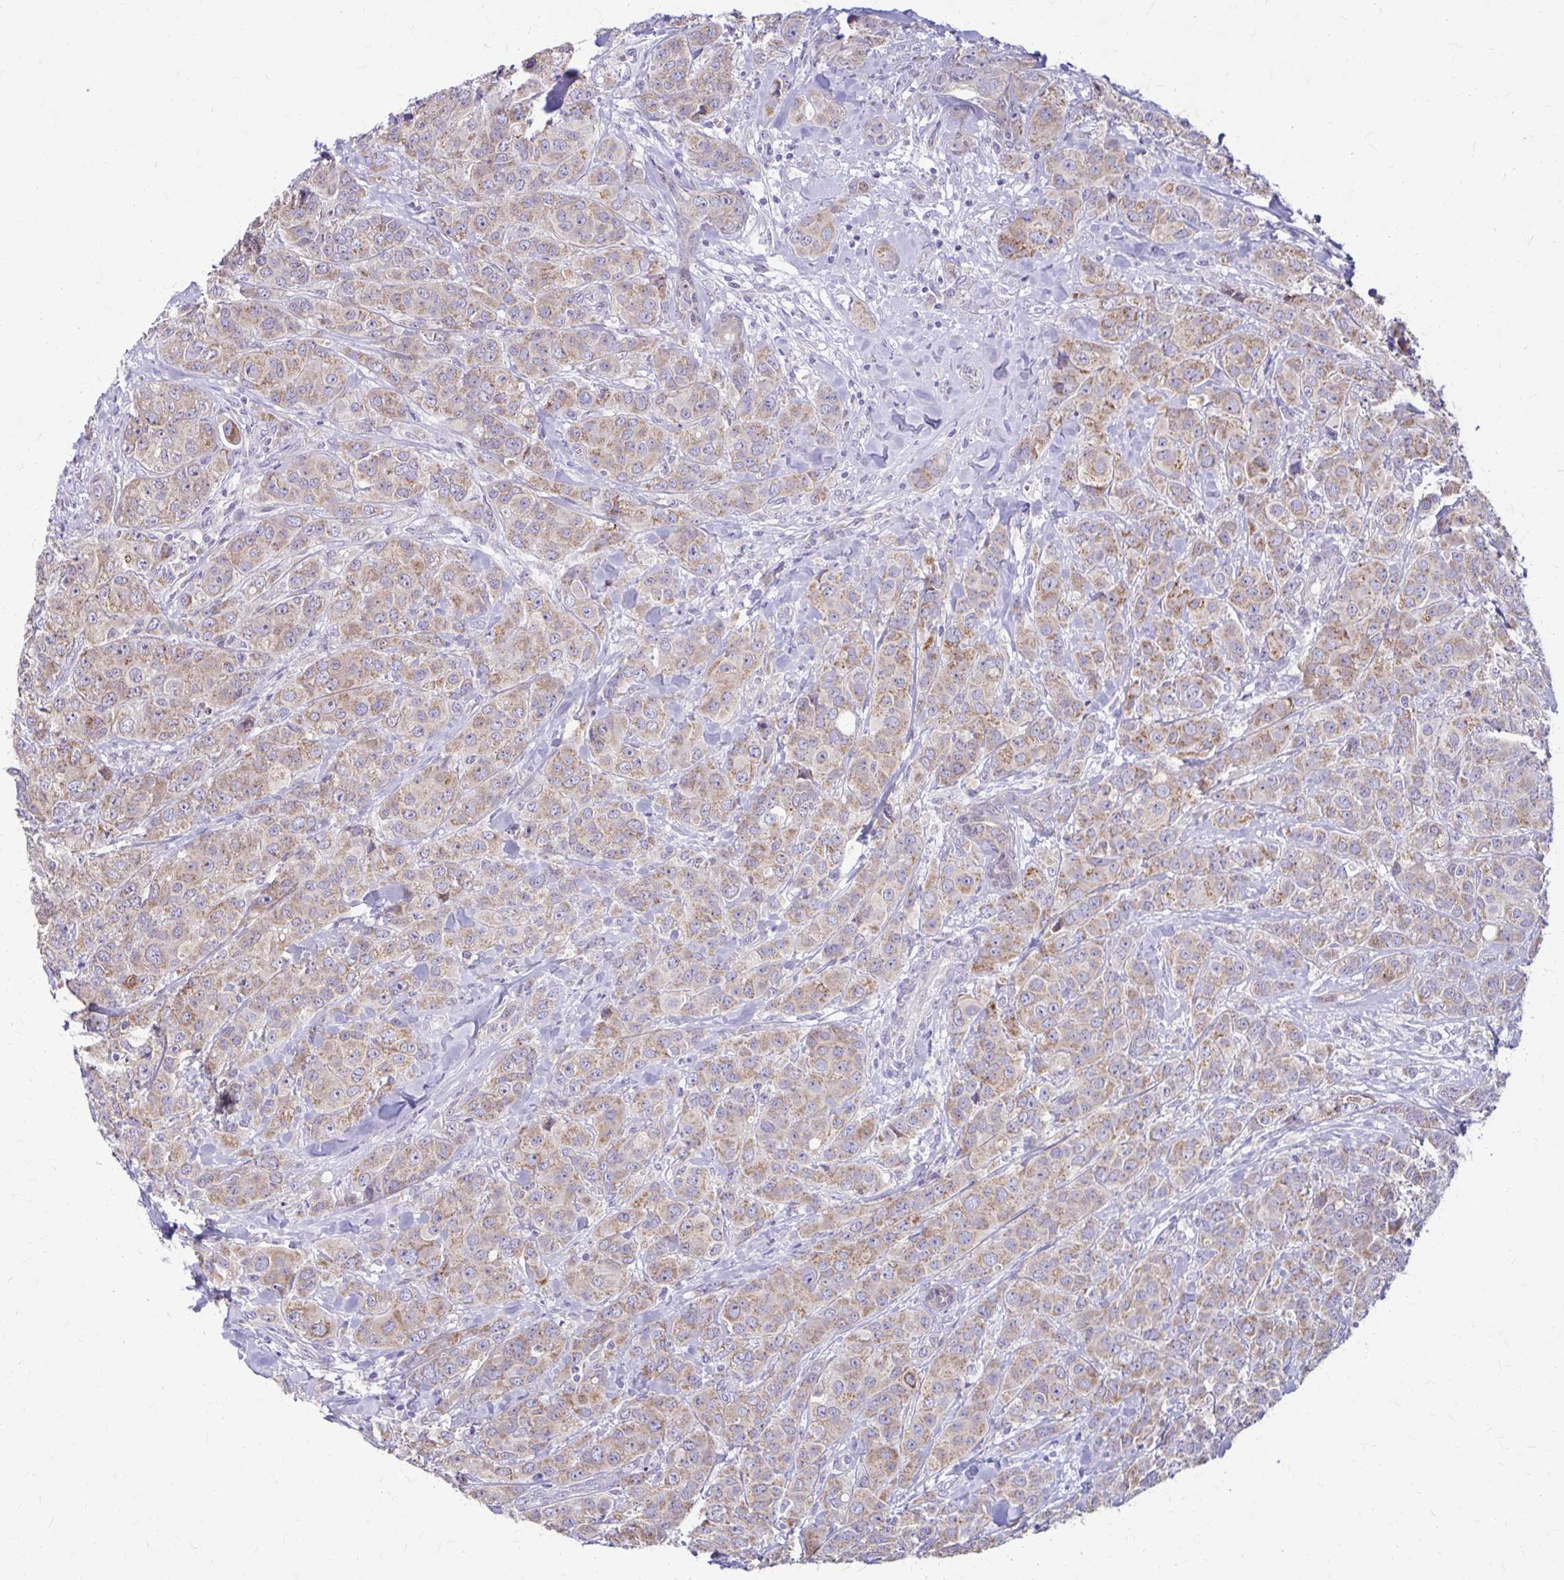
{"staining": {"intensity": "weak", "quantity": ">75%", "location": "cytoplasmic/membranous"}, "tissue": "breast cancer", "cell_type": "Tumor cells", "image_type": "cancer", "snomed": [{"axis": "morphology", "description": "Normal tissue, NOS"}, {"axis": "morphology", "description": "Duct carcinoma"}, {"axis": "topography", "description": "Breast"}], "caption": "Breast cancer tissue displays weak cytoplasmic/membranous staining in about >75% of tumor cells", "gene": "SAMD13", "patient": {"sex": "female", "age": 43}}